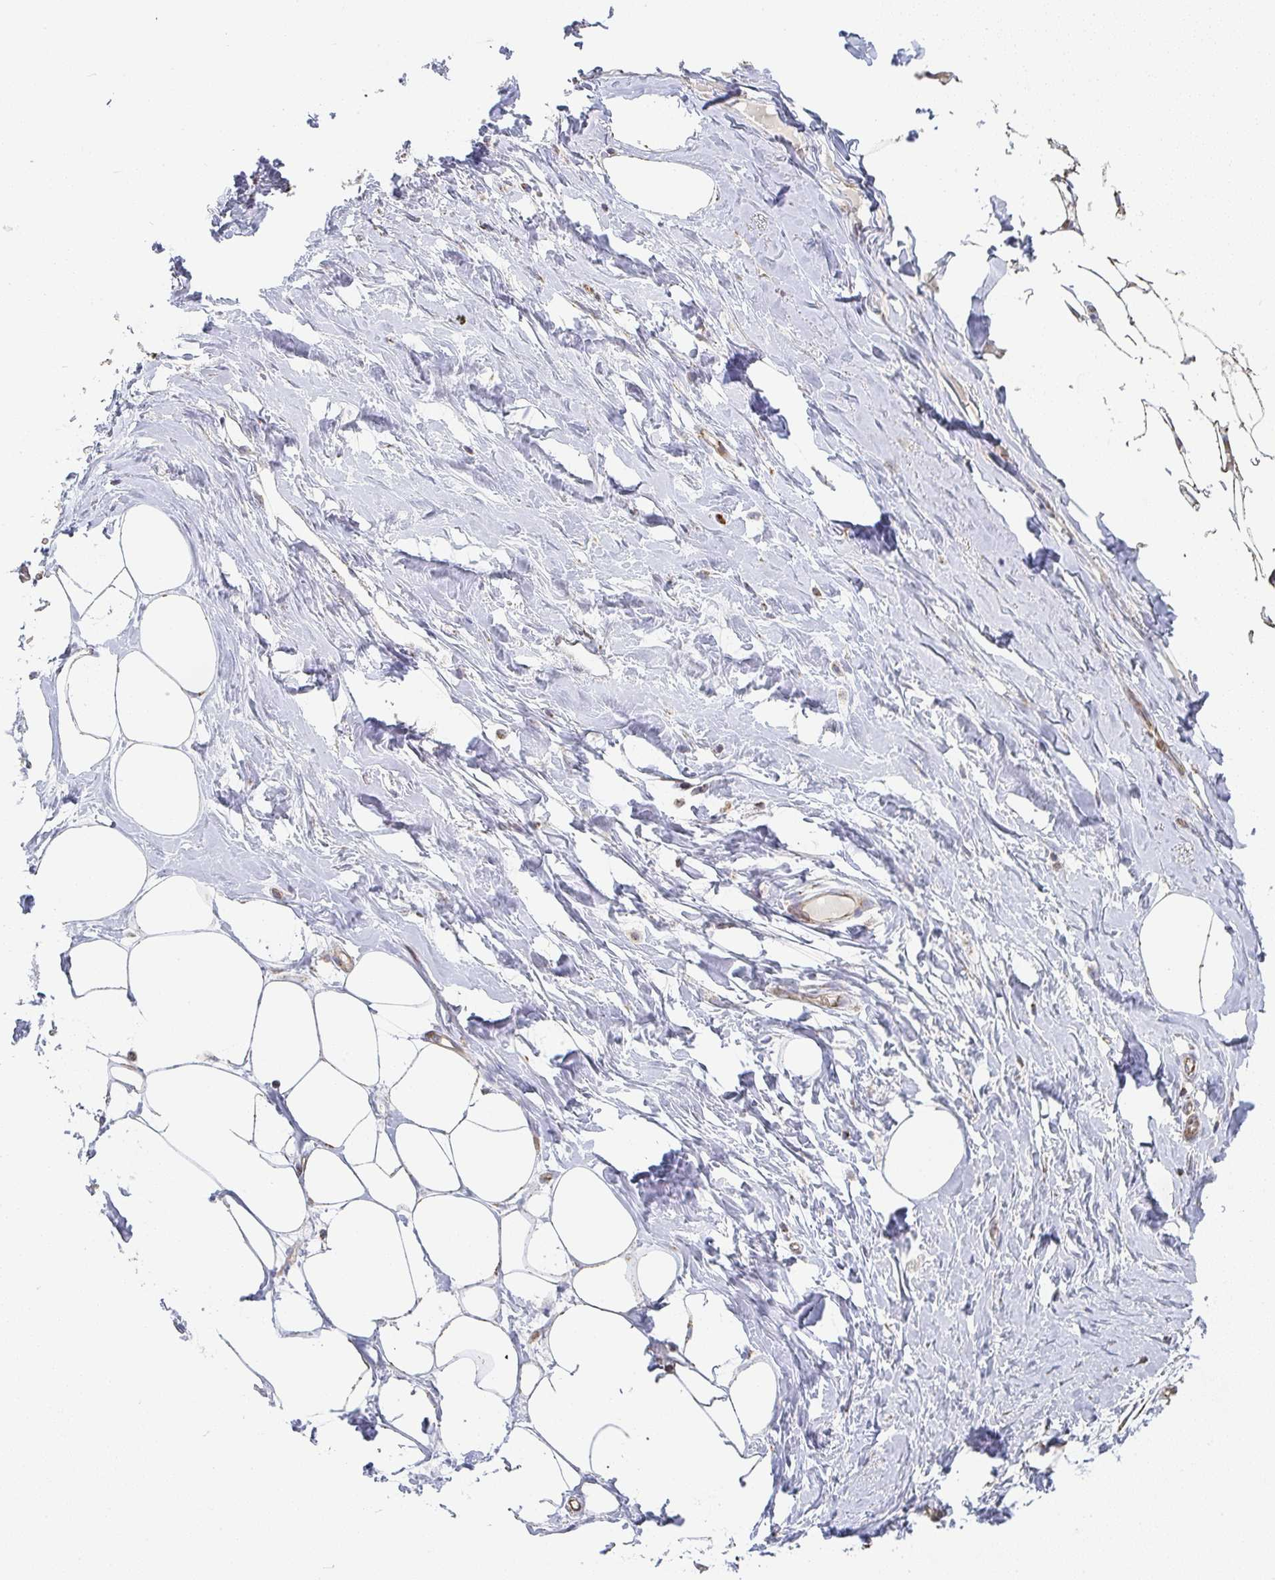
{"staining": {"intensity": "negative", "quantity": "none", "location": "none"}, "tissue": "breast", "cell_type": "Adipocytes", "image_type": "normal", "snomed": [{"axis": "morphology", "description": "Normal tissue, NOS"}, {"axis": "topography", "description": "Breast"}], "caption": "Protein analysis of normal breast exhibits no significant expression in adipocytes.", "gene": "ZNF526", "patient": {"sex": "female", "age": 27}}